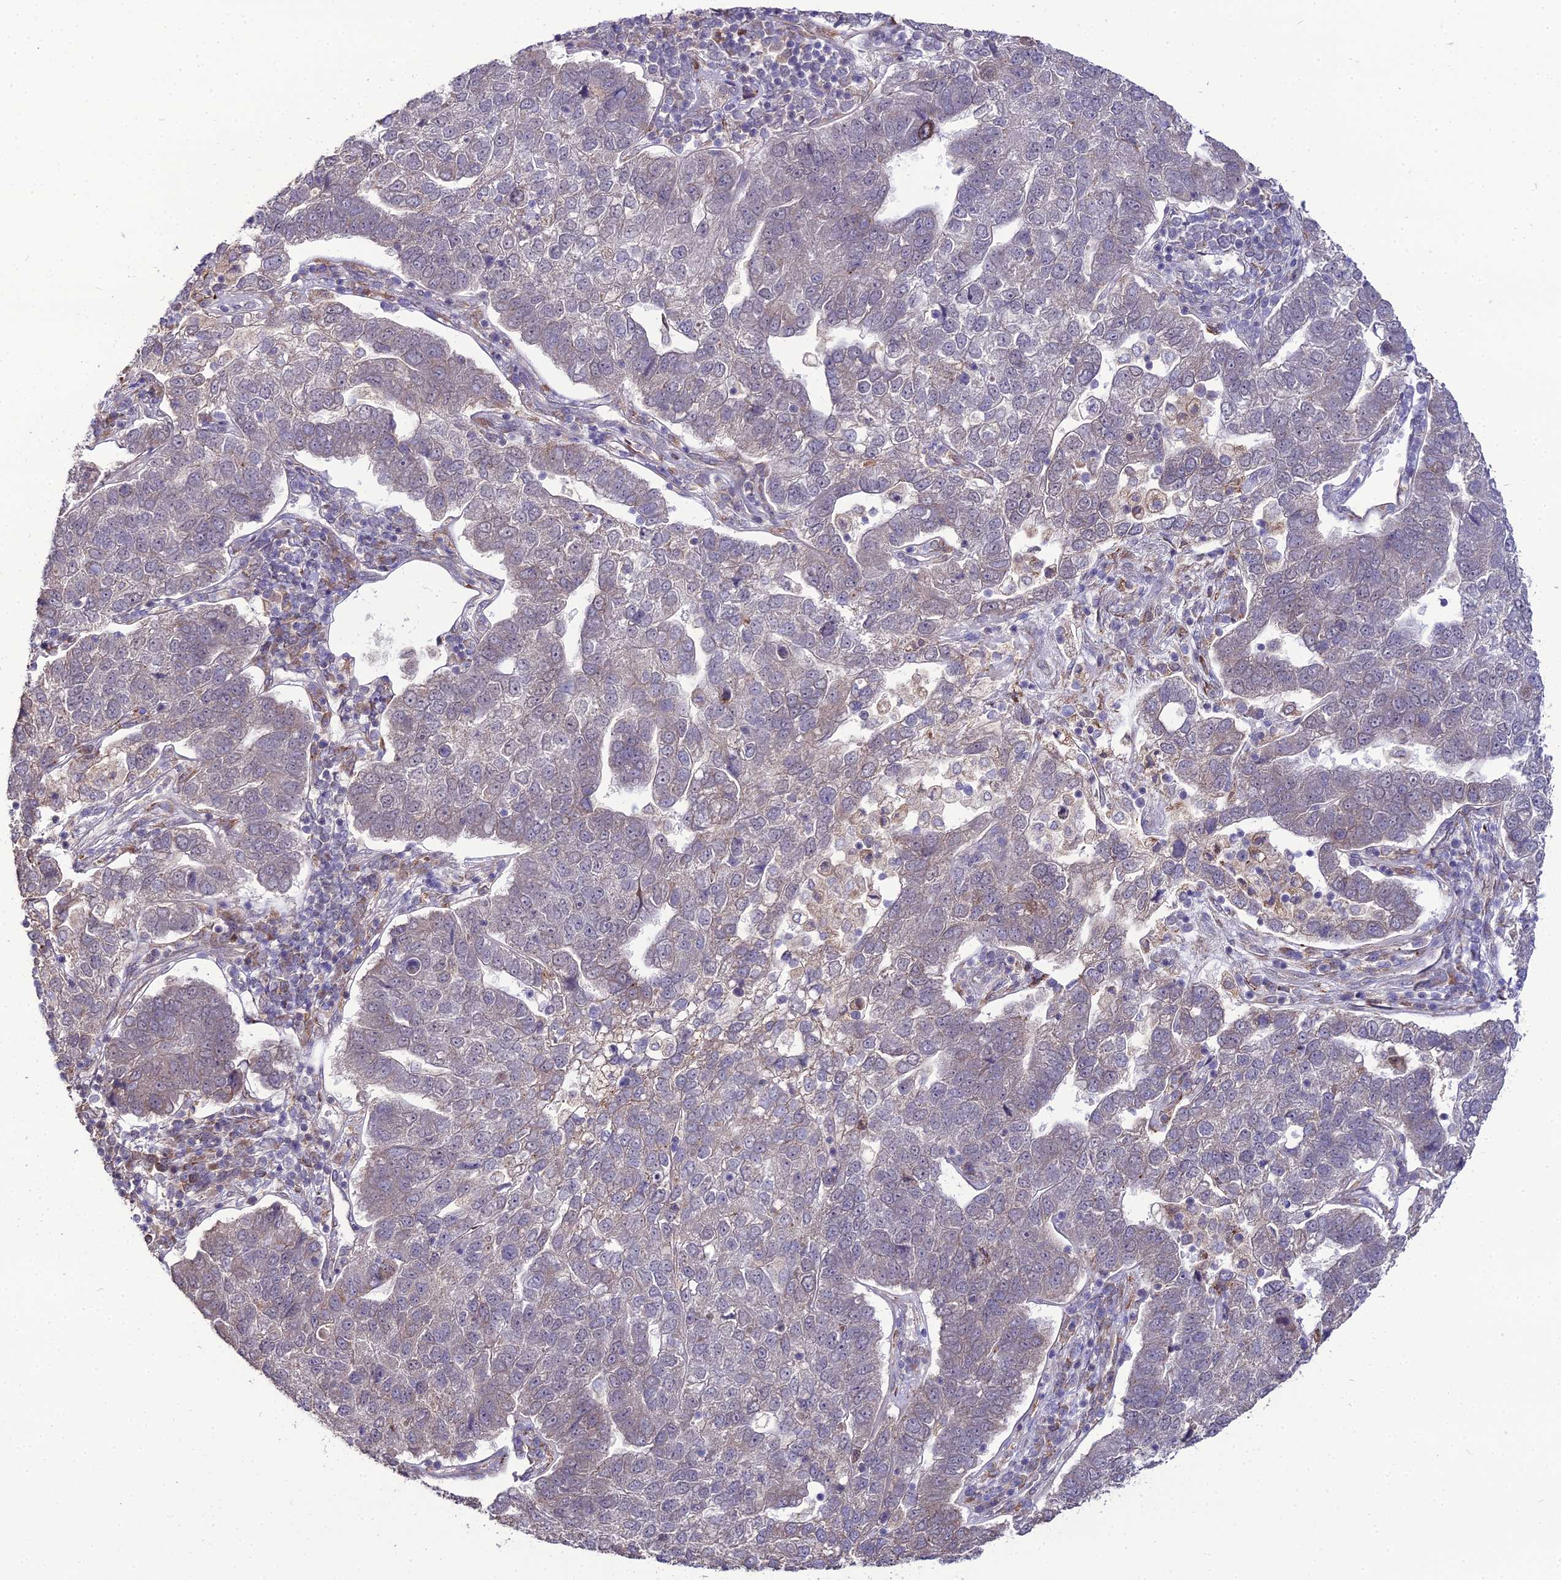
{"staining": {"intensity": "negative", "quantity": "none", "location": "none"}, "tissue": "pancreatic cancer", "cell_type": "Tumor cells", "image_type": "cancer", "snomed": [{"axis": "morphology", "description": "Adenocarcinoma, NOS"}, {"axis": "topography", "description": "Pancreas"}], "caption": "A high-resolution micrograph shows immunohistochemistry (IHC) staining of adenocarcinoma (pancreatic), which displays no significant expression in tumor cells.", "gene": "TROAP", "patient": {"sex": "female", "age": 61}}